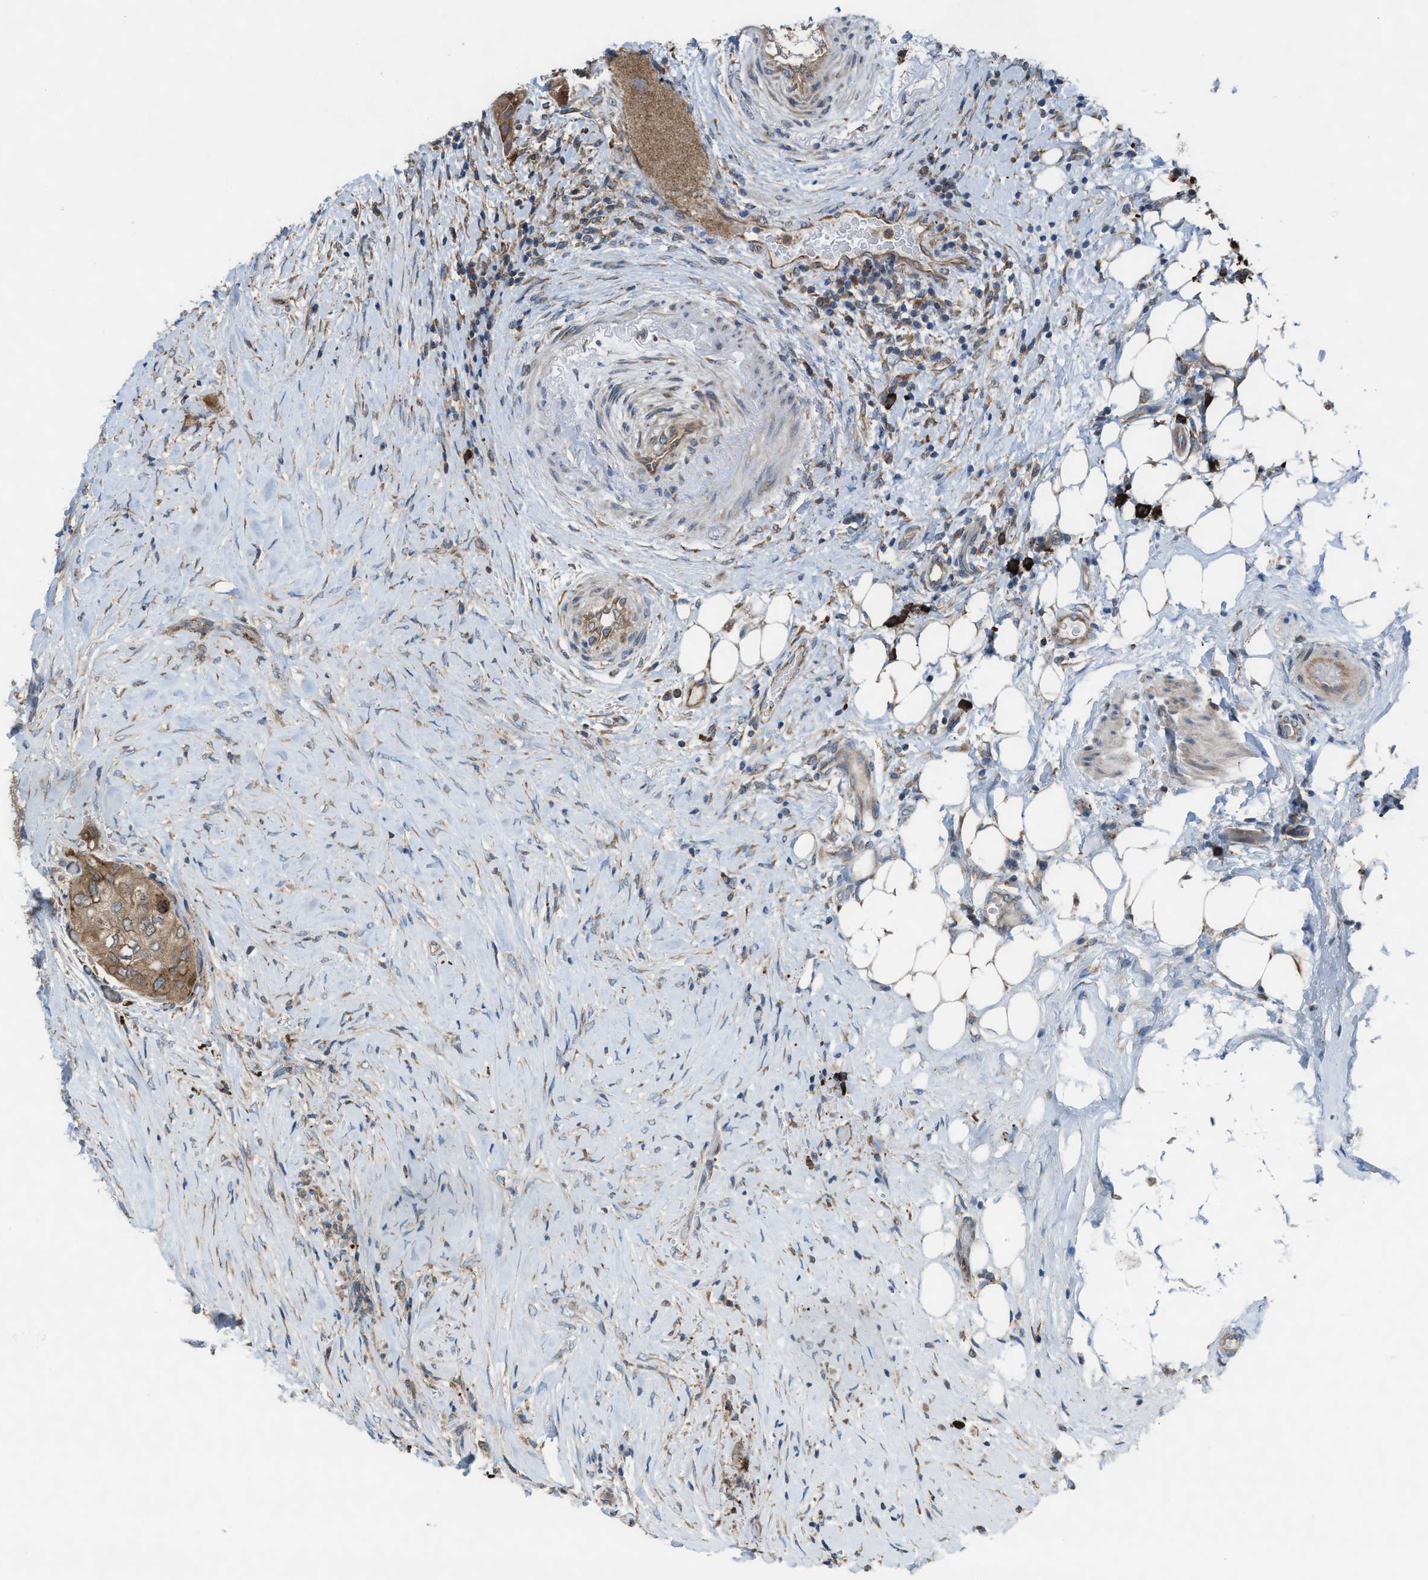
{"staining": {"intensity": "moderate", "quantity": ">75%", "location": "cytoplasmic/membranous"}, "tissue": "thyroid cancer", "cell_type": "Tumor cells", "image_type": "cancer", "snomed": [{"axis": "morphology", "description": "Papillary adenocarcinoma, NOS"}, {"axis": "topography", "description": "Thyroid gland"}], "caption": "Immunohistochemical staining of human papillary adenocarcinoma (thyroid) shows moderate cytoplasmic/membranous protein expression in about >75% of tumor cells.", "gene": "PLAA", "patient": {"sex": "female", "age": 59}}